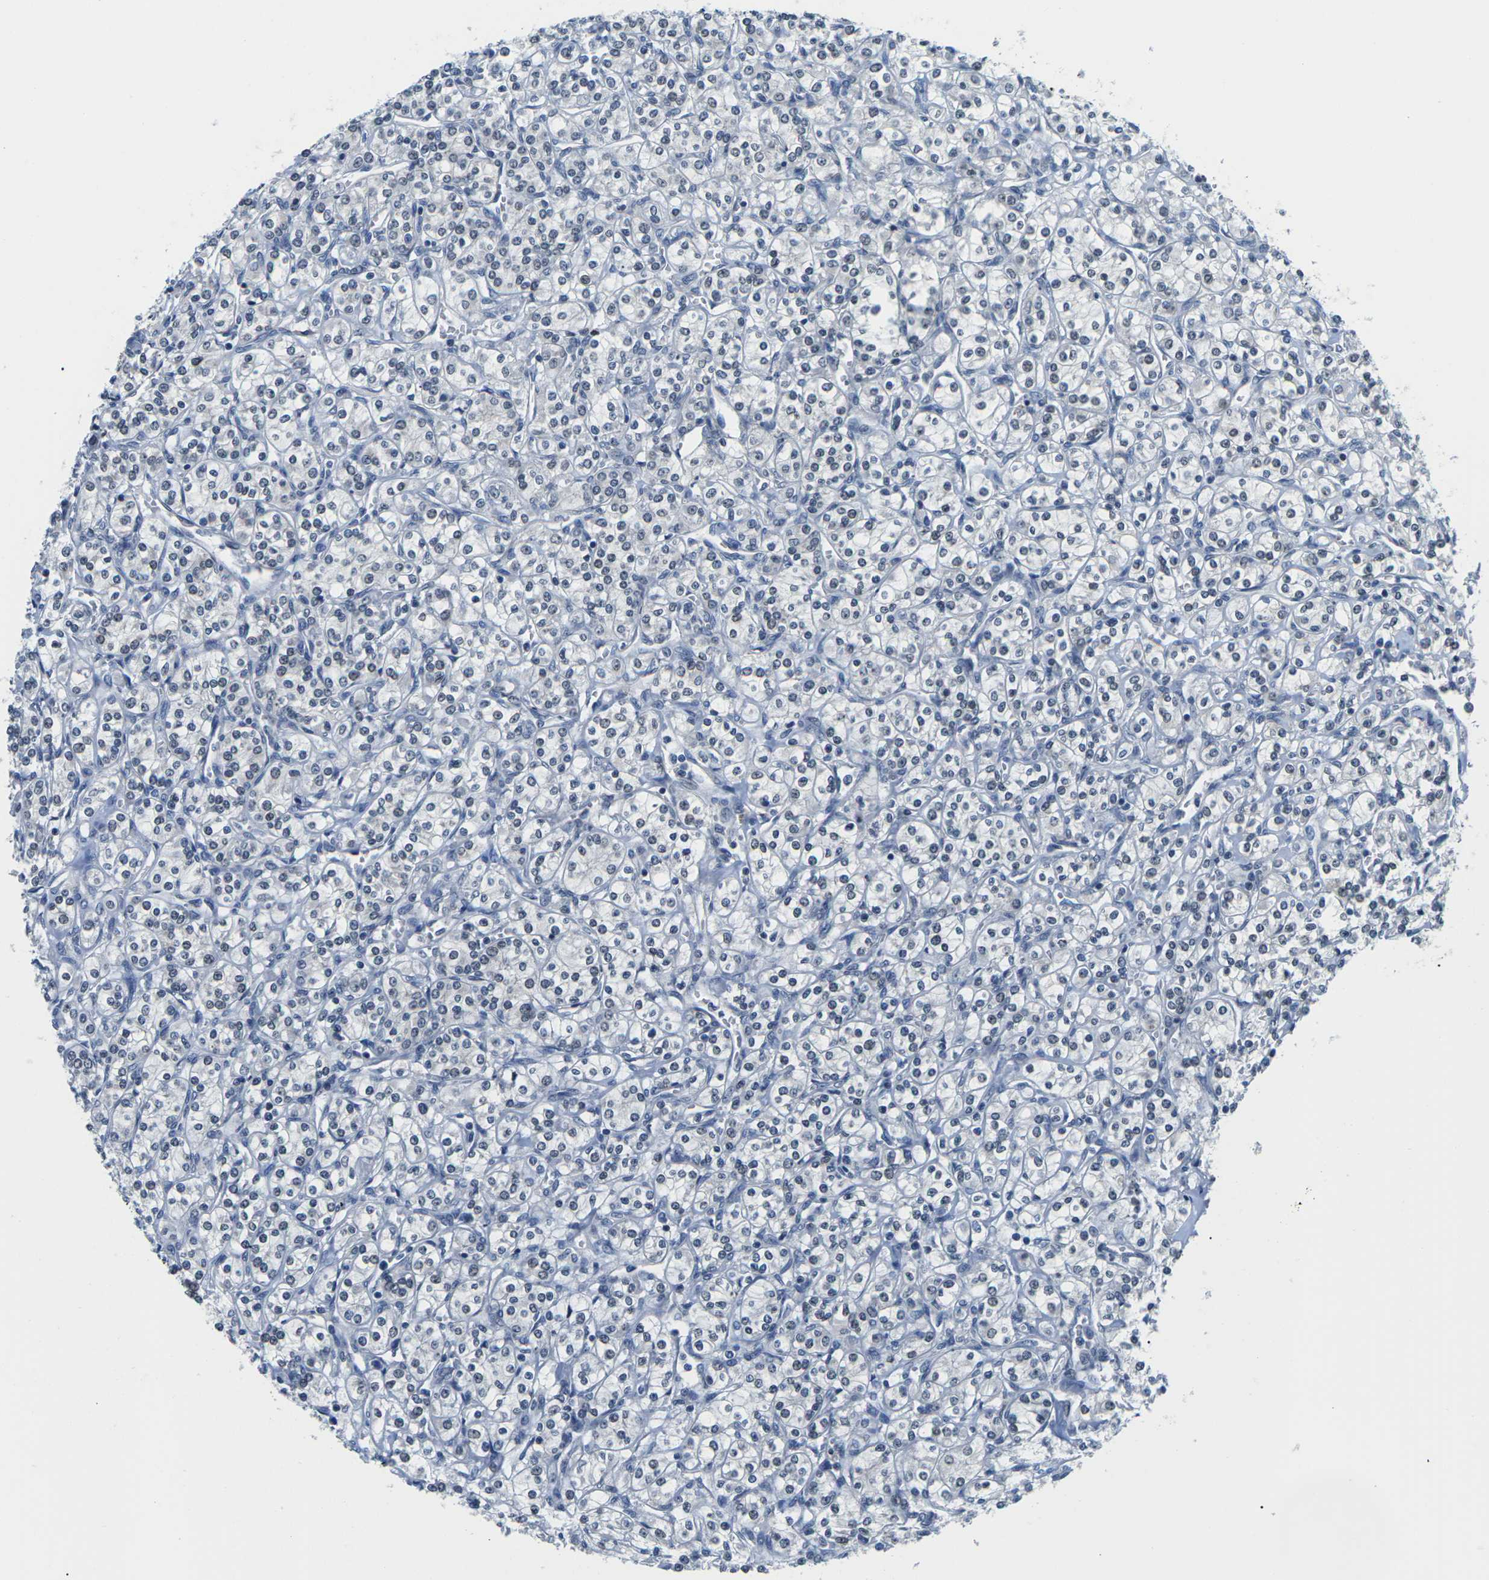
{"staining": {"intensity": "weak", "quantity": "25%-75%", "location": "nuclear"}, "tissue": "renal cancer", "cell_type": "Tumor cells", "image_type": "cancer", "snomed": [{"axis": "morphology", "description": "Adenocarcinoma, NOS"}, {"axis": "topography", "description": "Kidney"}], "caption": "DAB (3,3'-diaminobenzidine) immunohistochemical staining of human renal adenocarcinoma demonstrates weak nuclear protein expression in about 25%-75% of tumor cells.", "gene": "NSRP1", "patient": {"sex": "male", "age": 77}}